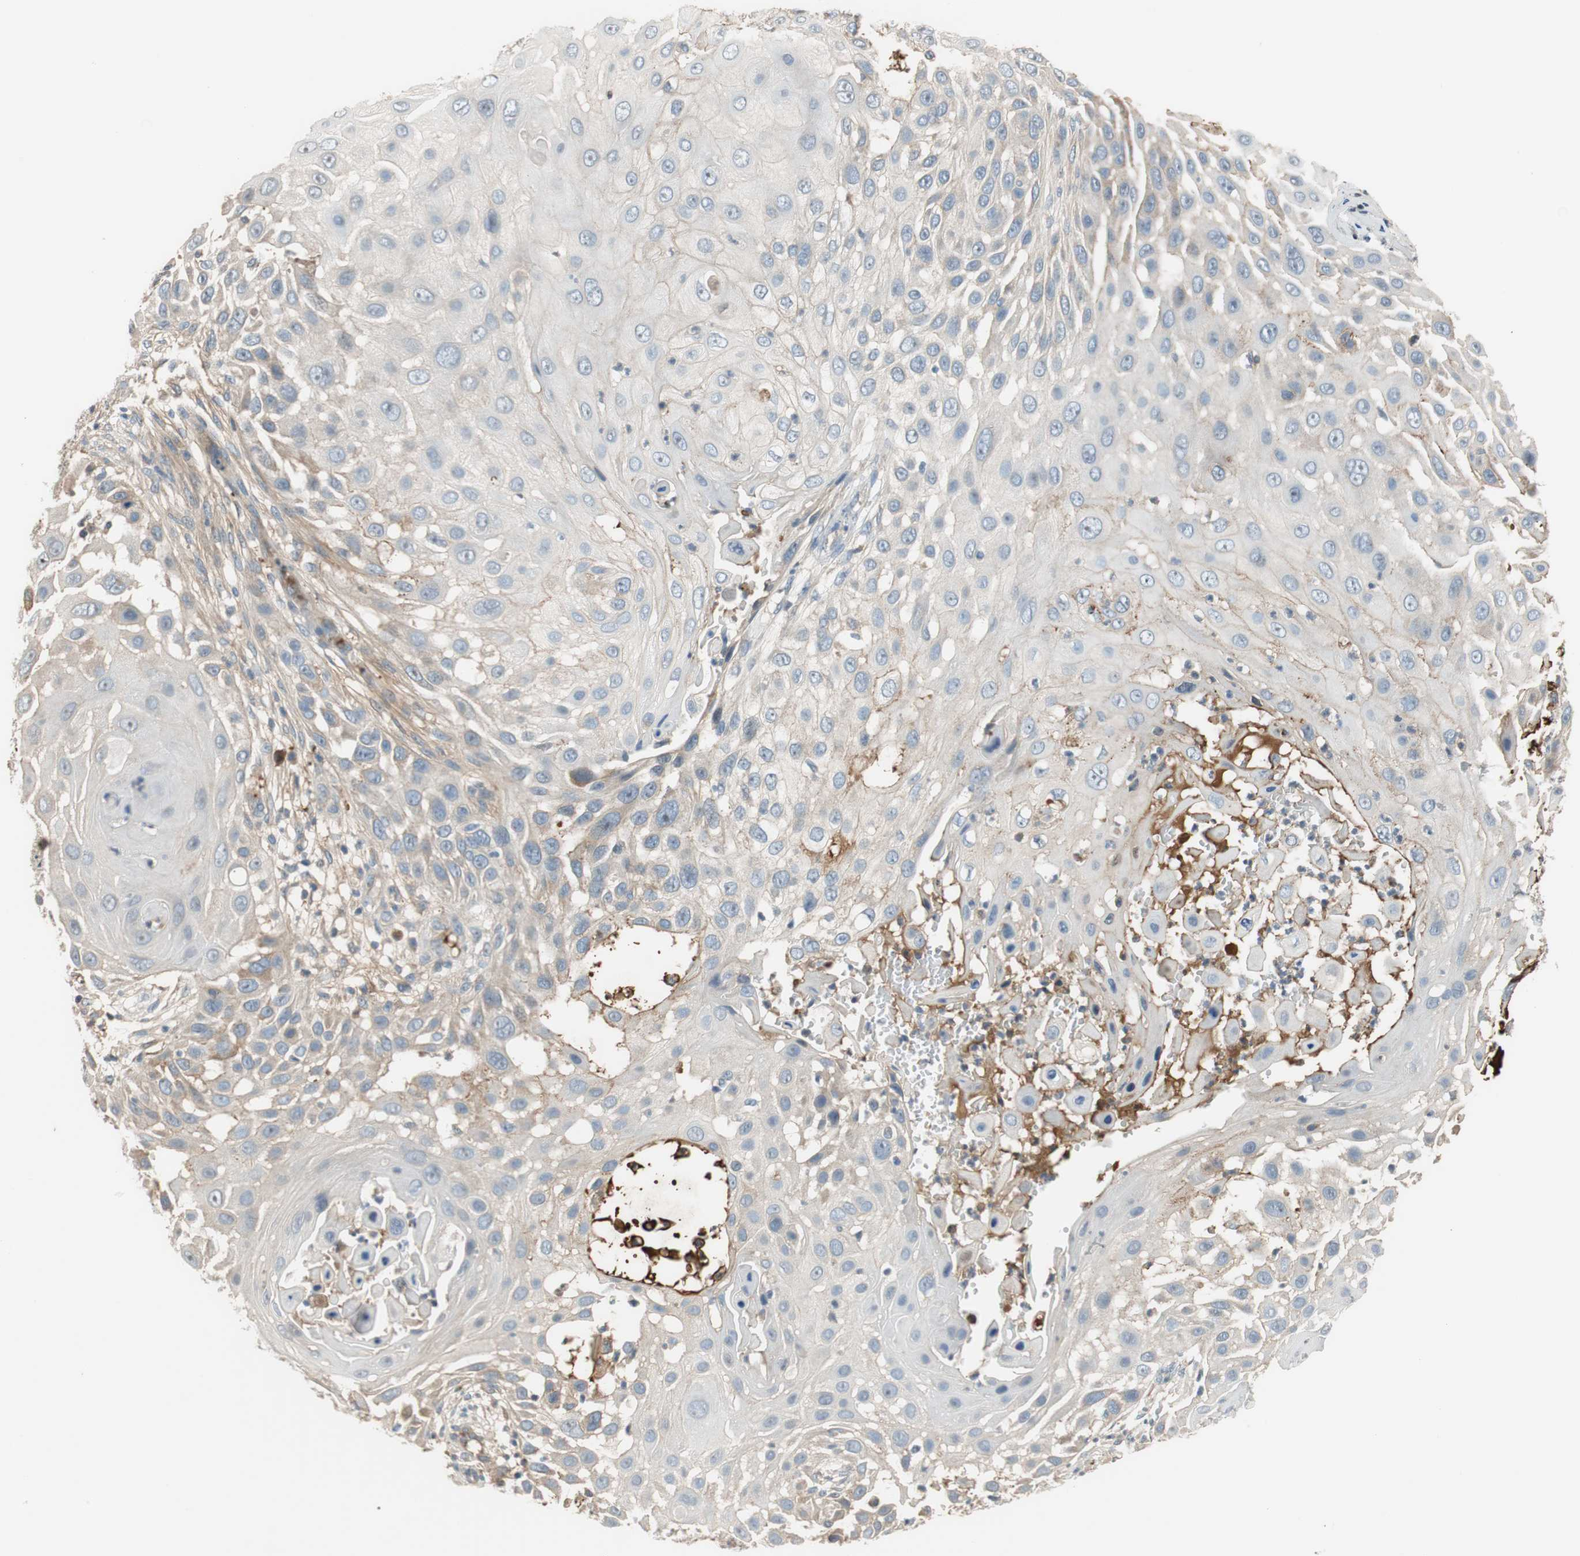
{"staining": {"intensity": "negative", "quantity": "none", "location": "none"}, "tissue": "skin cancer", "cell_type": "Tumor cells", "image_type": "cancer", "snomed": [{"axis": "morphology", "description": "Squamous cell carcinoma, NOS"}, {"axis": "topography", "description": "Skin"}], "caption": "IHC of human skin squamous cell carcinoma reveals no staining in tumor cells.", "gene": "C4A", "patient": {"sex": "female", "age": 44}}